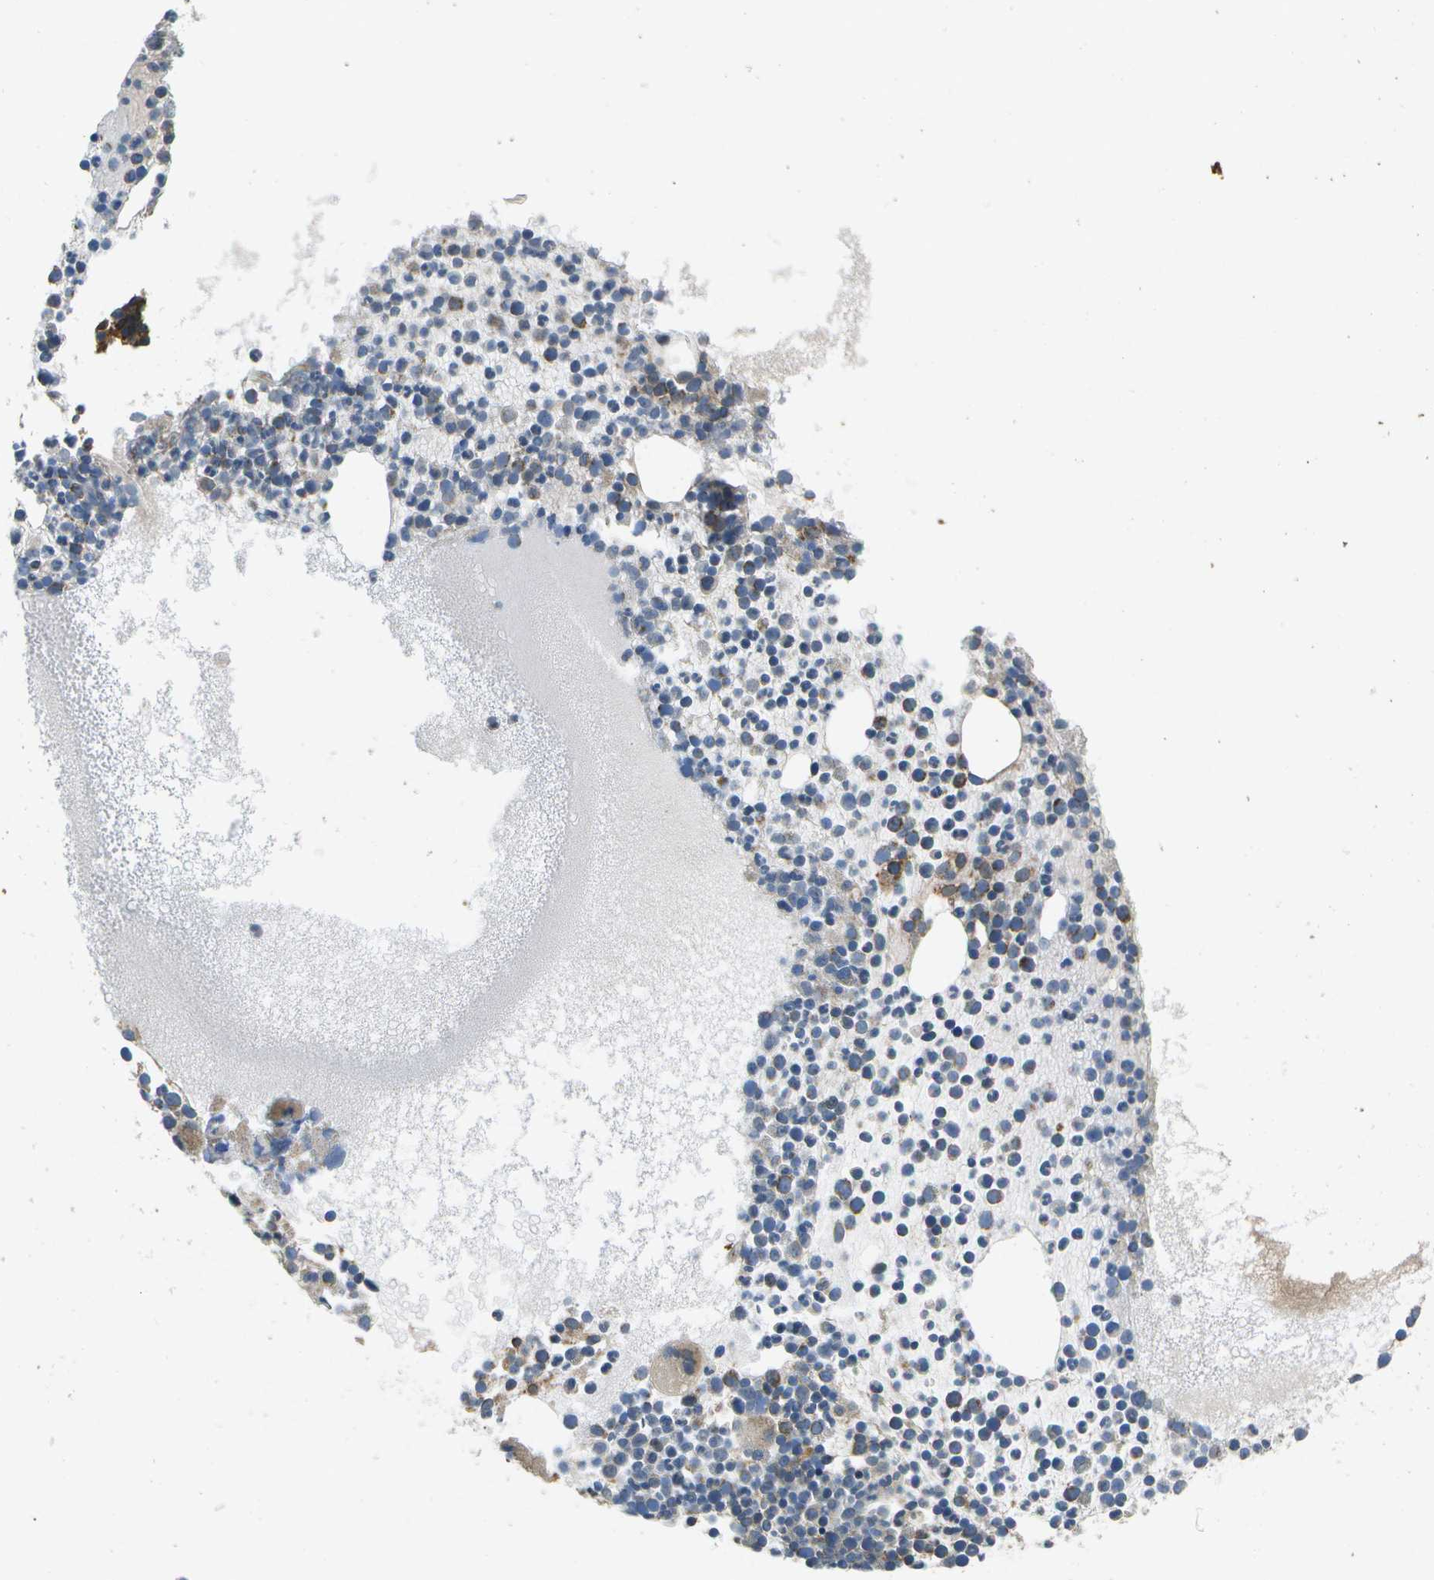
{"staining": {"intensity": "moderate", "quantity": "25%-75%", "location": "cytoplasmic/membranous"}, "tissue": "bone marrow", "cell_type": "Hematopoietic cells", "image_type": "normal", "snomed": [{"axis": "morphology", "description": "Normal tissue, NOS"}, {"axis": "morphology", "description": "Inflammation, NOS"}, {"axis": "topography", "description": "Bone marrow"}], "caption": "Bone marrow was stained to show a protein in brown. There is medium levels of moderate cytoplasmic/membranous staining in about 25%-75% of hematopoietic cells. (DAB IHC, brown staining for protein, blue staining for nuclei).", "gene": "HFE", "patient": {"sex": "male", "age": 58}}